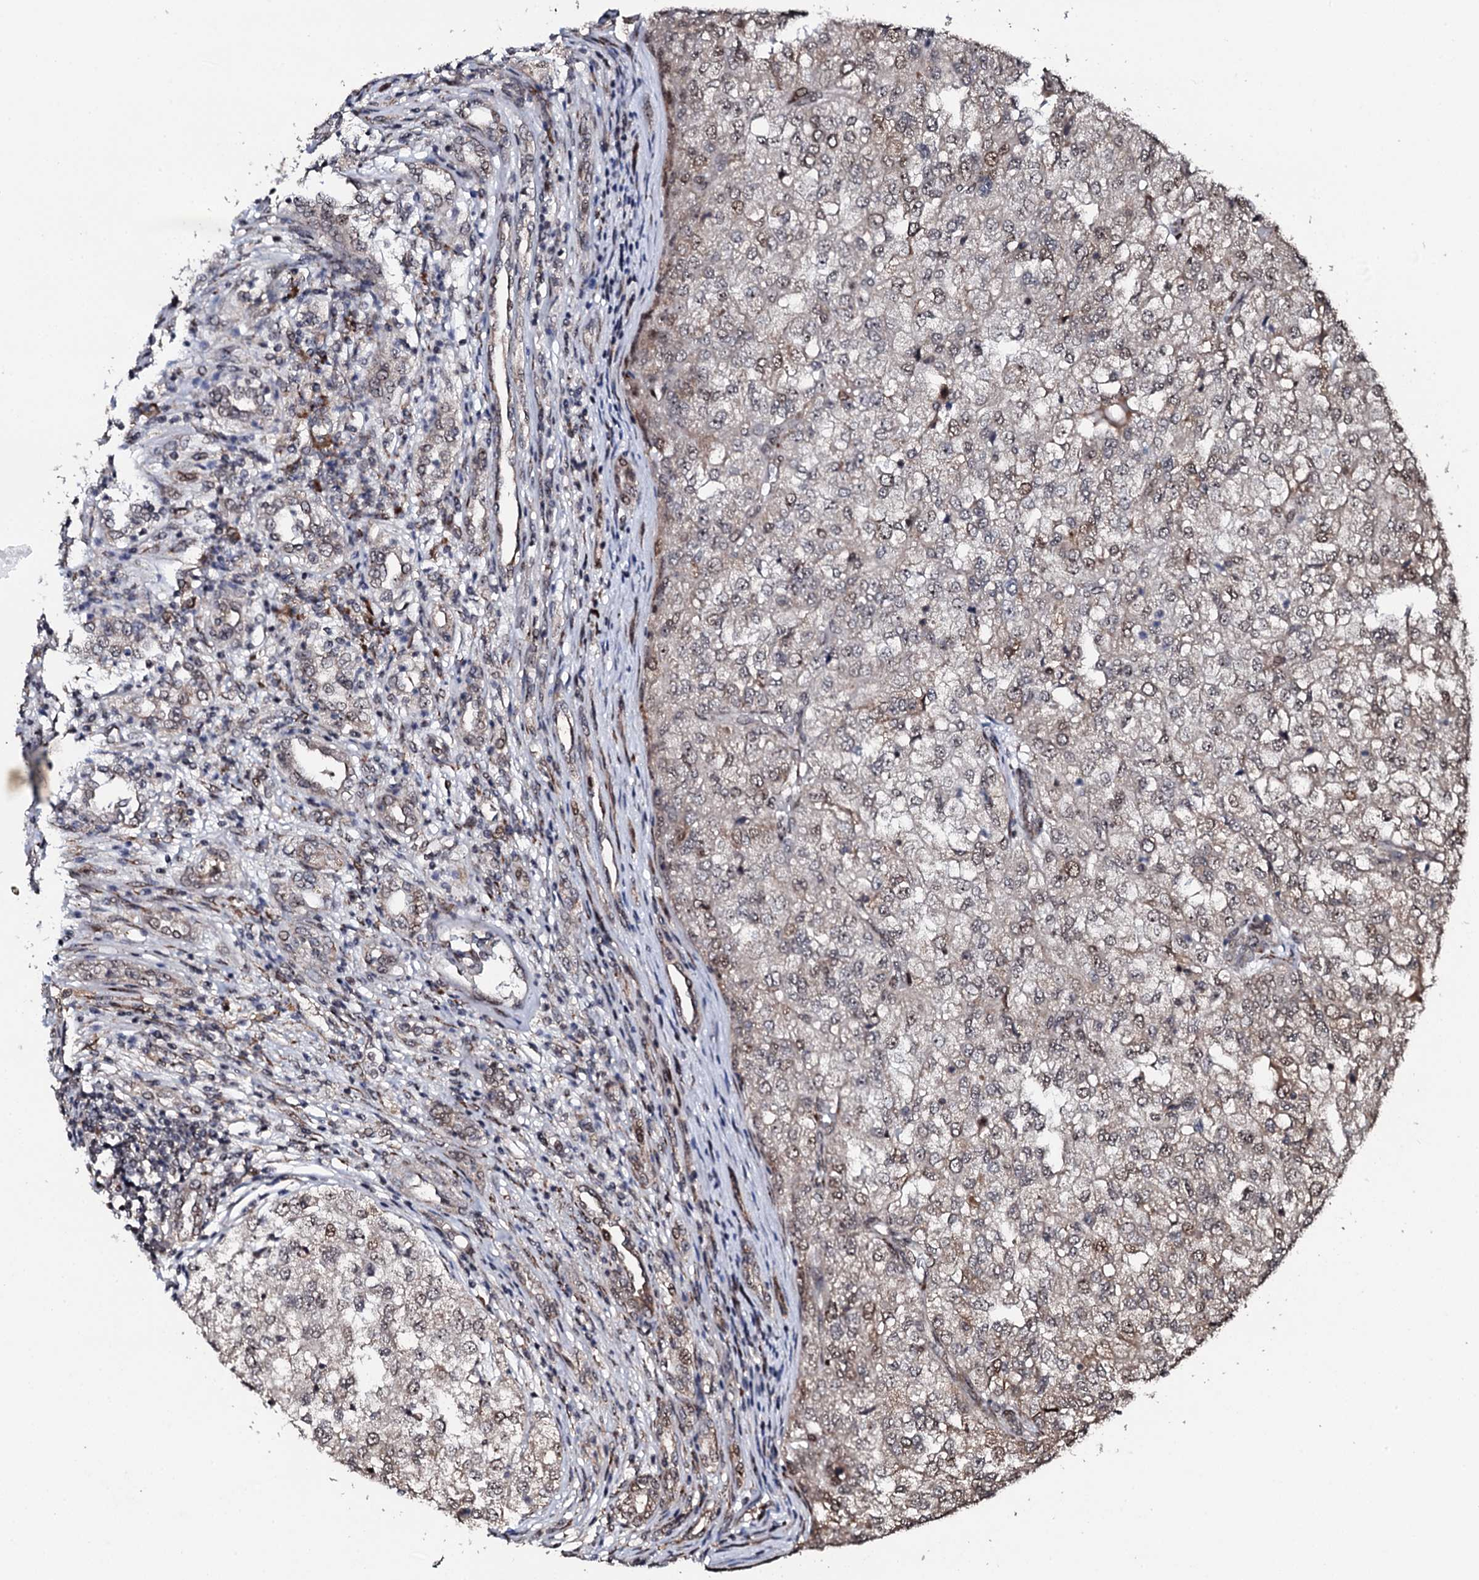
{"staining": {"intensity": "weak", "quantity": "<25%", "location": "nuclear"}, "tissue": "renal cancer", "cell_type": "Tumor cells", "image_type": "cancer", "snomed": [{"axis": "morphology", "description": "Adenocarcinoma, NOS"}, {"axis": "topography", "description": "Kidney"}], "caption": "A micrograph of human renal cancer is negative for staining in tumor cells.", "gene": "FAM111A", "patient": {"sex": "female", "age": 54}}